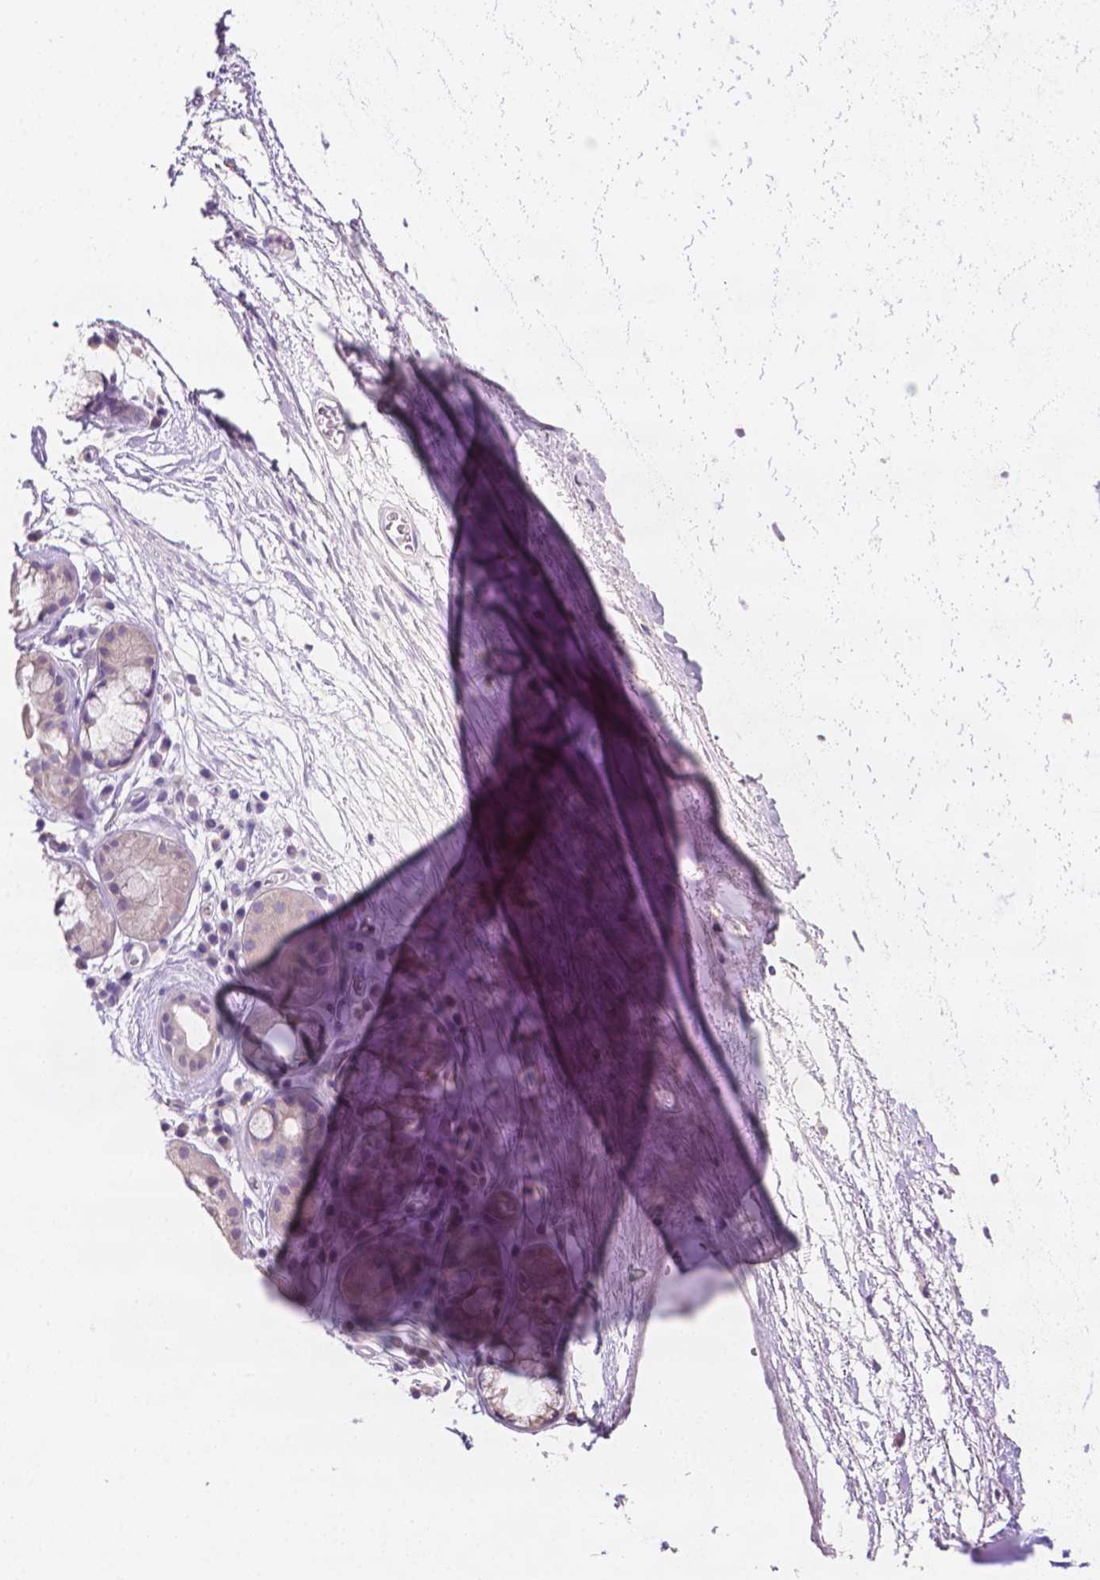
{"staining": {"intensity": "moderate", "quantity": "<25%", "location": "cytoplasmic/membranous"}, "tissue": "adipose tissue", "cell_type": "Adipocytes", "image_type": "normal", "snomed": [{"axis": "morphology", "description": "Normal tissue, NOS"}, {"axis": "topography", "description": "Cartilage tissue"}, {"axis": "topography", "description": "Bronchus"}], "caption": "DAB (3,3'-diaminobenzidine) immunohistochemical staining of benign adipose tissue reveals moderate cytoplasmic/membranous protein positivity in approximately <25% of adipocytes.", "gene": "FASN", "patient": {"sex": "male", "age": 58}}